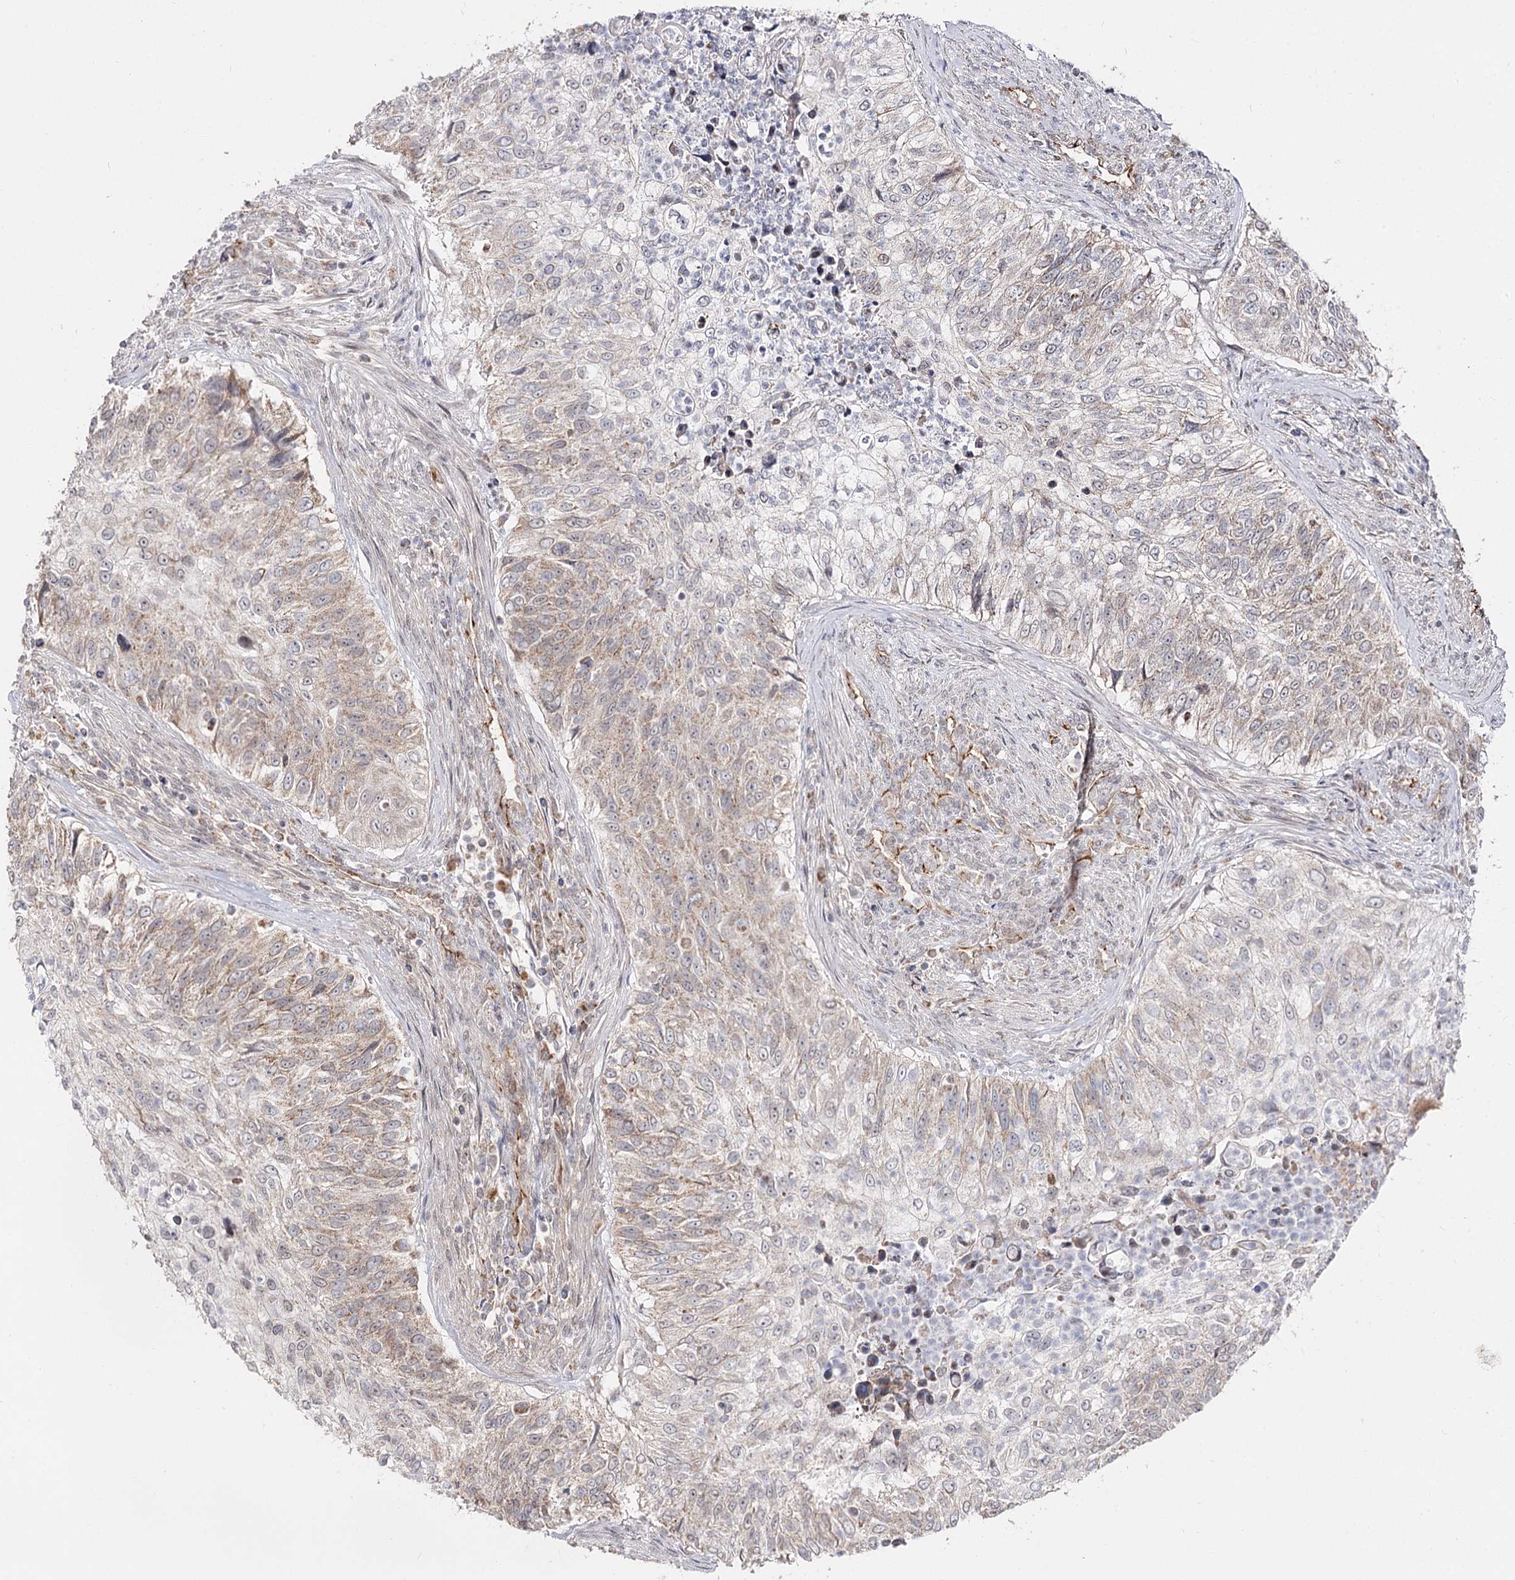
{"staining": {"intensity": "weak", "quantity": "25%-75%", "location": "cytoplasmic/membranous"}, "tissue": "urothelial cancer", "cell_type": "Tumor cells", "image_type": "cancer", "snomed": [{"axis": "morphology", "description": "Urothelial carcinoma, High grade"}, {"axis": "topography", "description": "Urinary bladder"}], "caption": "Immunohistochemistry histopathology image of neoplastic tissue: high-grade urothelial carcinoma stained using IHC displays low levels of weak protein expression localized specifically in the cytoplasmic/membranous of tumor cells, appearing as a cytoplasmic/membranous brown color.", "gene": "CBR4", "patient": {"sex": "female", "age": 60}}